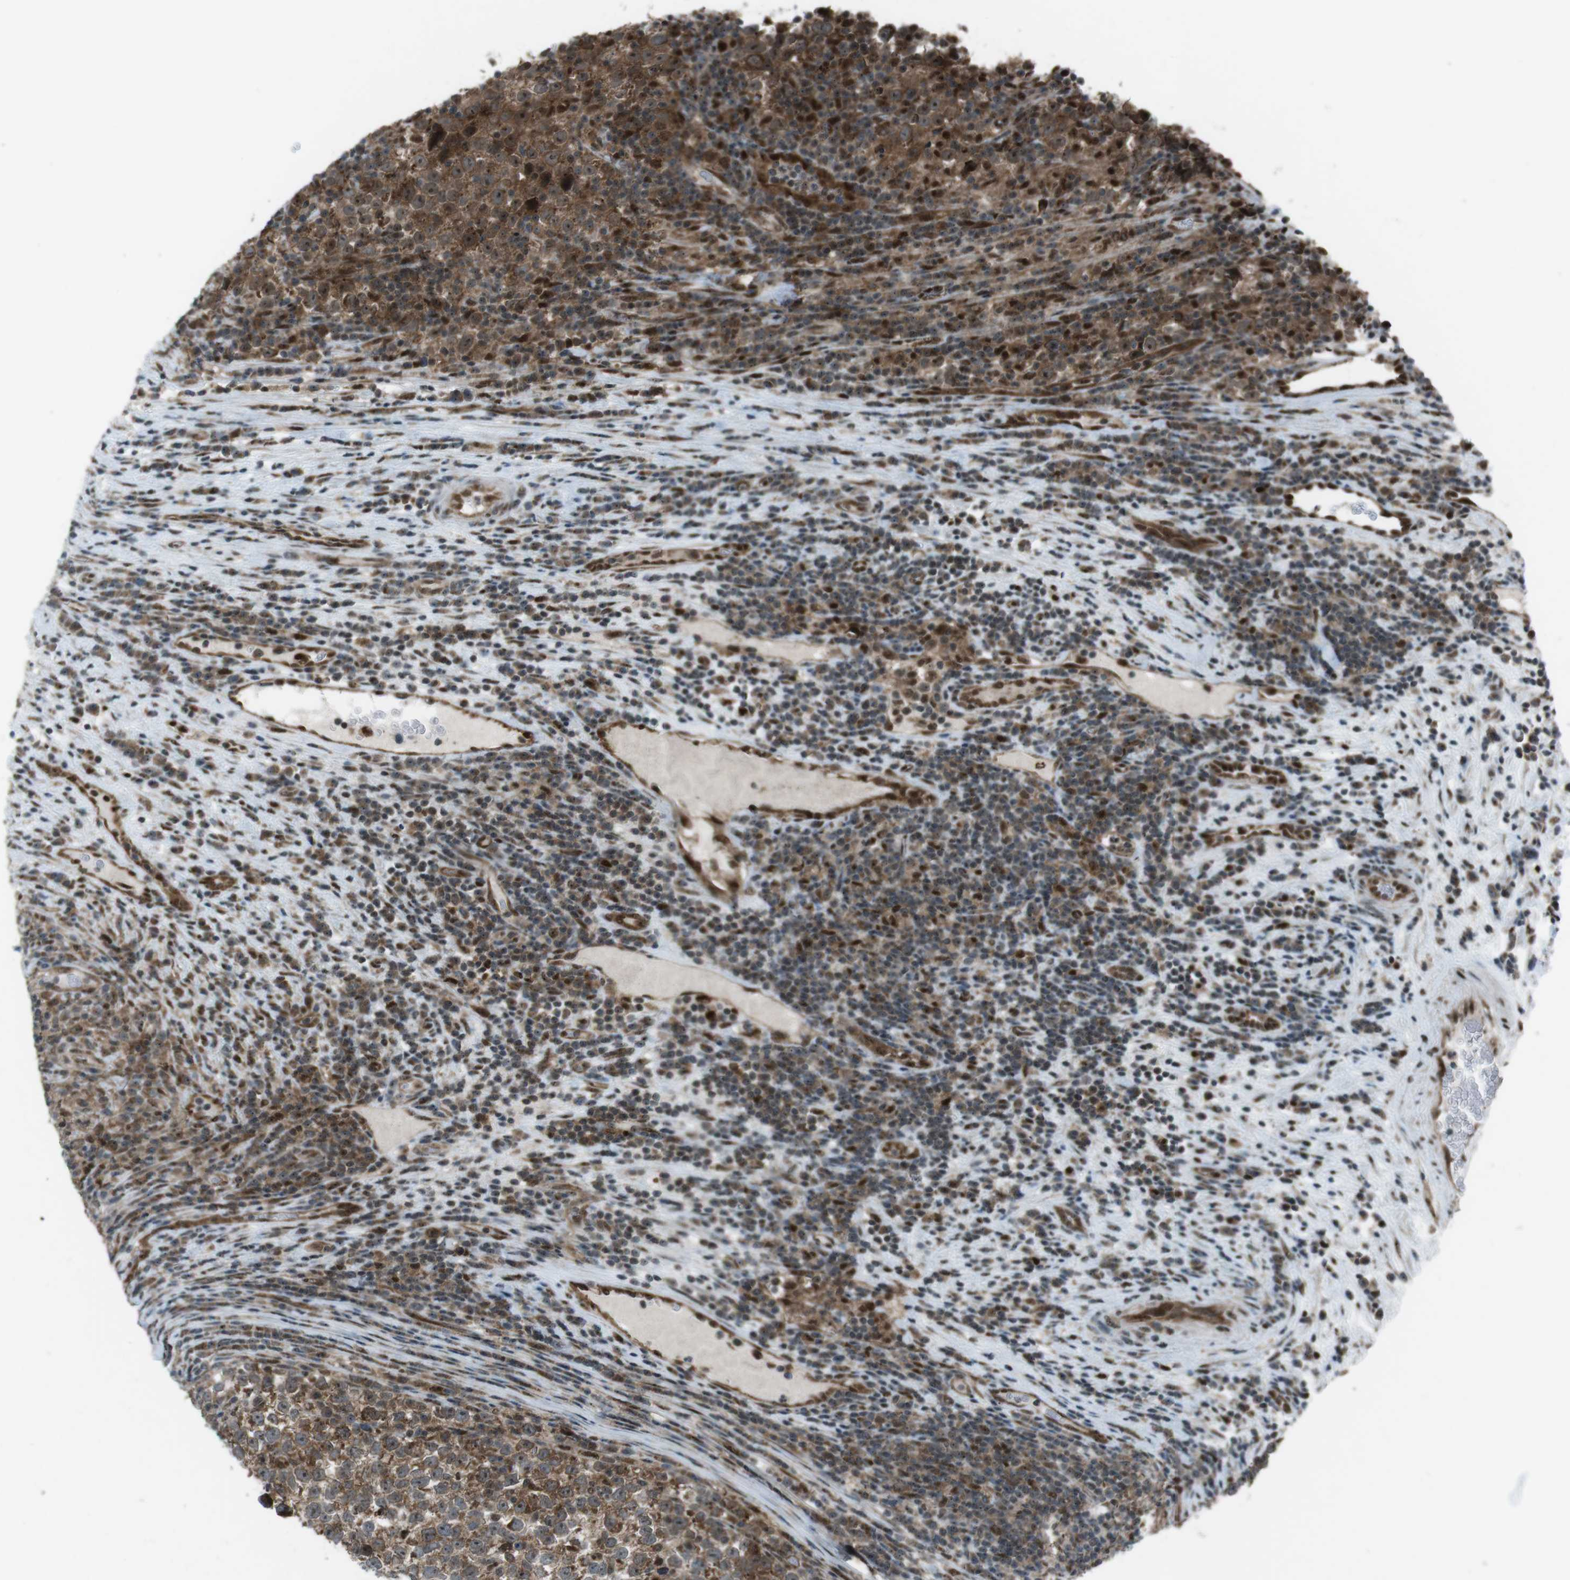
{"staining": {"intensity": "moderate", "quantity": ">75%", "location": "cytoplasmic/membranous"}, "tissue": "testis cancer", "cell_type": "Tumor cells", "image_type": "cancer", "snomed": [{"axis": "morphology", "description": "Normal tissue, NOS"}, {"axis": "morphology", "description": "Seminoma, NOS"}, {"axis": "topography", "description": "Testis"}], "caption": "Protein staining demonstrates moderate cytoplasmic/membranous expression in approximately >75% of tumor cells in testis cancer.", "gene": "CSNK1D", "patient": {"sex": "male", "age": 43}}